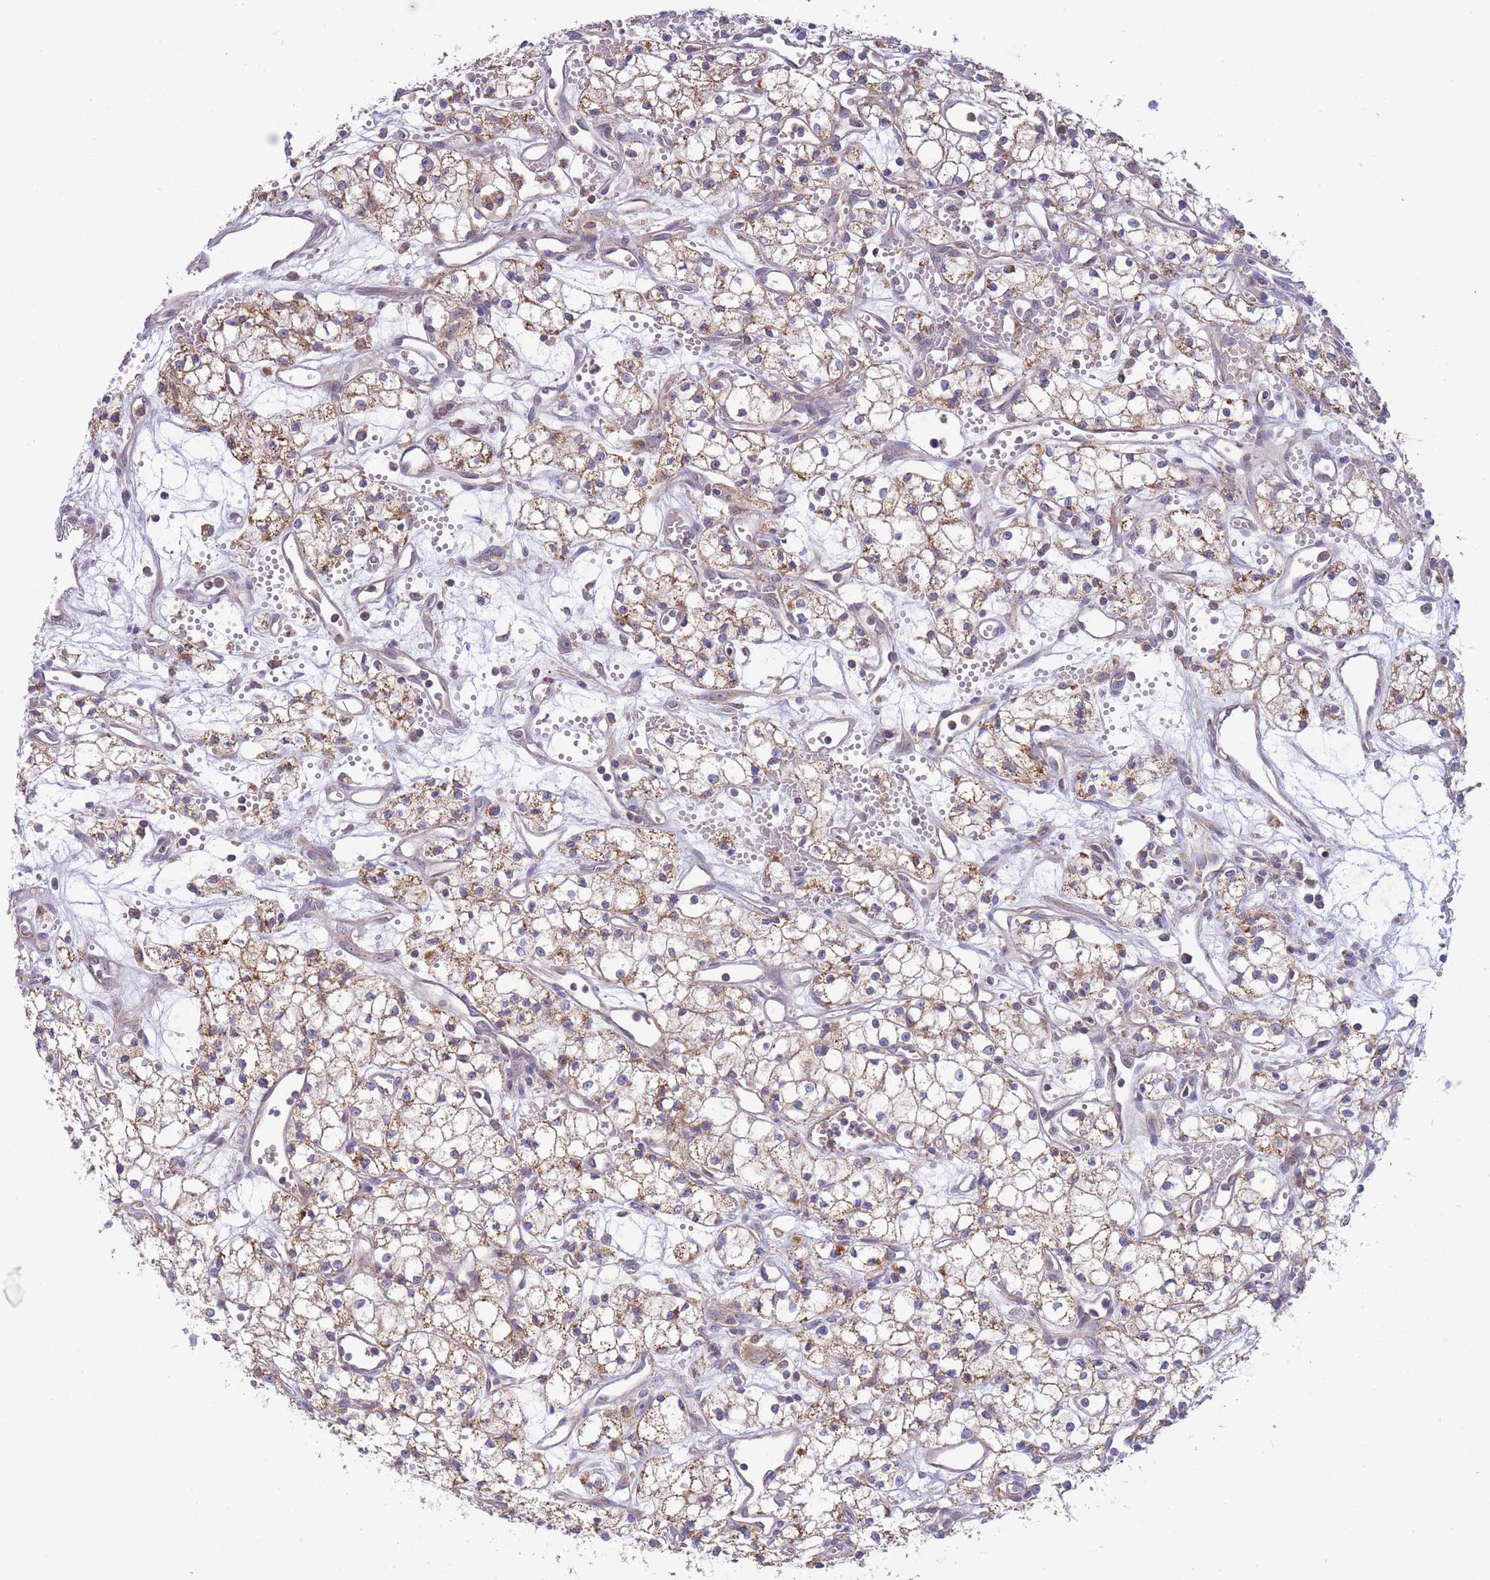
{"staining": {"intensity": "moderate", "quantity": ">75%", "location": "cytoplasmic/membranous"}, "tissue": "renal cancer", "cell_type": "Tumor cells", "image_type": "cancer", "snomed": [{"axis": "morphology", "description": "Adenocarcinoma, NOS"}, {"axis": "topography", "description": "Kidney"}], "caption": "Immunohistochemical staining of human renal cancer demonstrates medium levels of moderate cytoplasmic/membranous protein expression in approximately >75% of tumor cells.", "gene": "SLC25A42", "patient": {"sex": "male", "age": 59}}